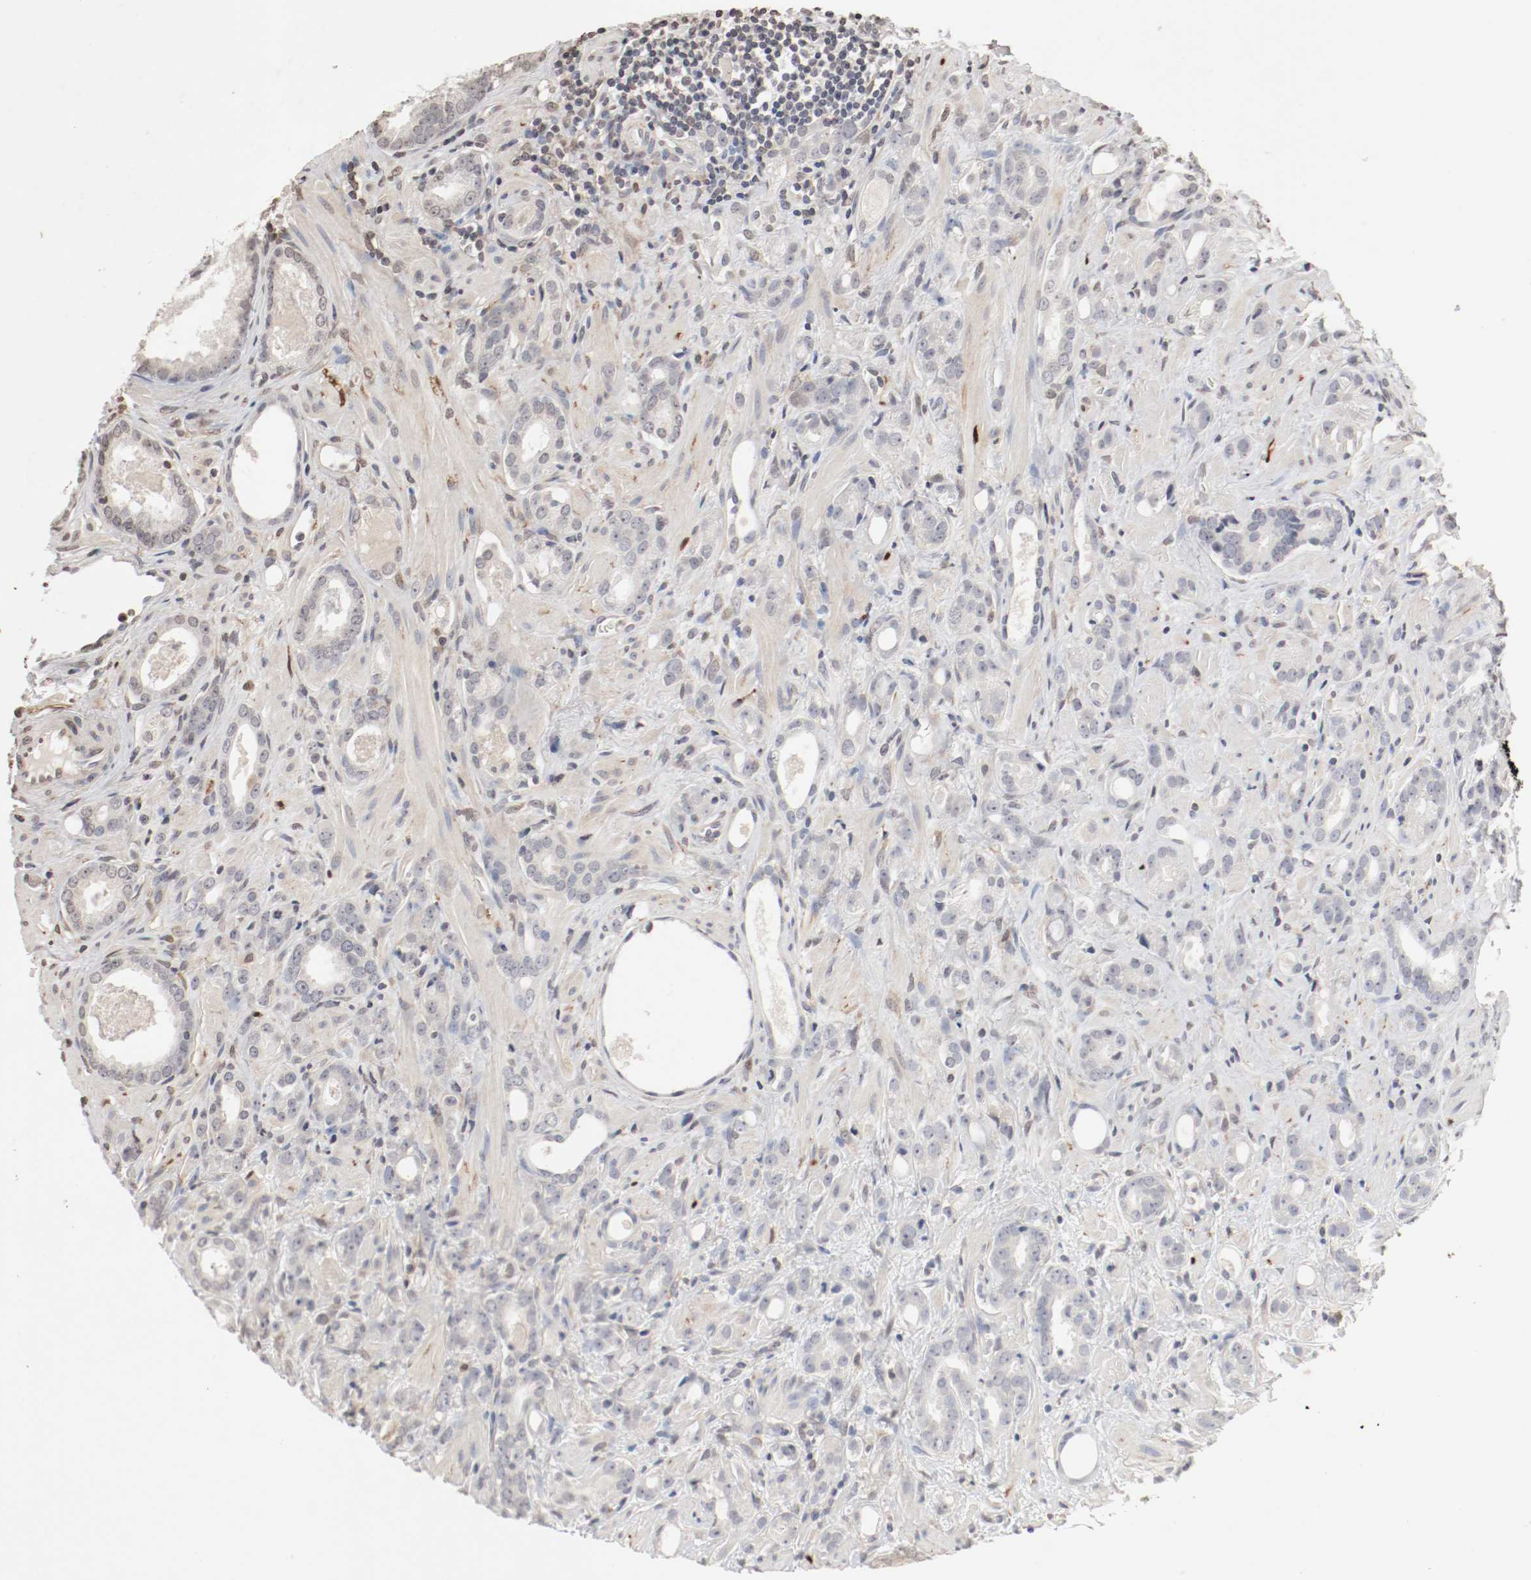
{"staining": {"intensity": "negative", "quantity": "none", "location": "none"}, "tissue": "prostate cancer", "cell_type": "Tumor cells", "image_type": "cancer", "snomed": [{"axis": "morphology", "description": "Adenocarcinoma, Low grade"}, {"axis": "topography", "description": "Prostate"}], "caption": "Immunohistochemical staining of prostate cancer displays no significant staining in tumor cells. (Stains: DAB (3,3'-diaminobenzidine) IHC with hematoxylin counter stain, Microscopy: brightfield microscopy at high magnification).", "gene": "WASL", "patient": {"sex": "male", "age": 57}}